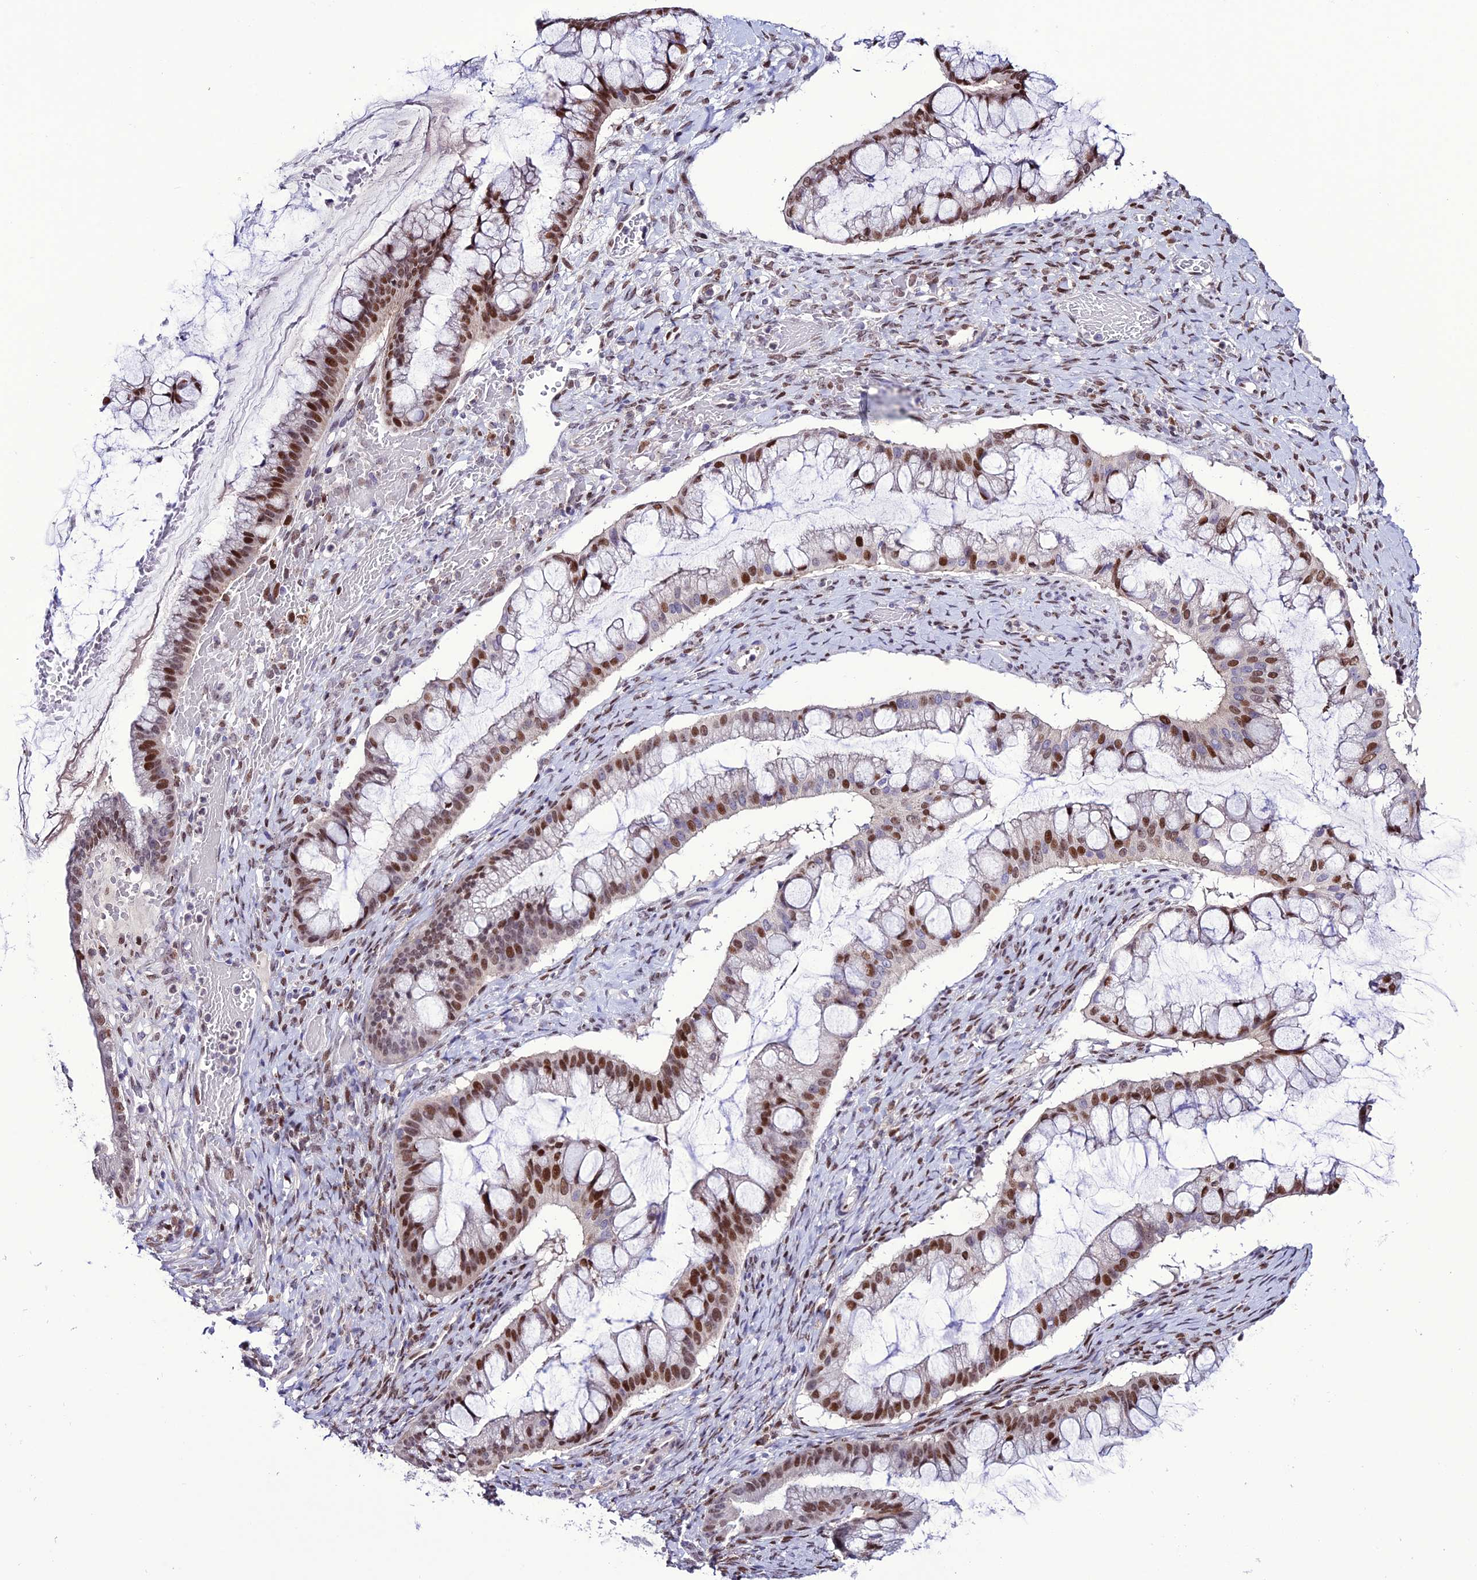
{"staining": {"intensity": "moderate", "quantity": ">75%", "location": "nuclear"}, "tissue": "ovarian cancer", "cell_type": "Tumor cells", "image_type": "cancer", "snomed": [{"axis": "morphology", "description": "Cystadenocarcinoma, mucinous, NOS"}, {"axis": "topography", "description": "Ovary"}], "caption": "This micrograph exhibits IHC staining of human mucinous cystadenocarcinoma (ovarian), with medium moderate nuclear staining in about >75% of tumor cells.", "gene": "ZNF707", "patient": {"sex": "female", "age": 73}}